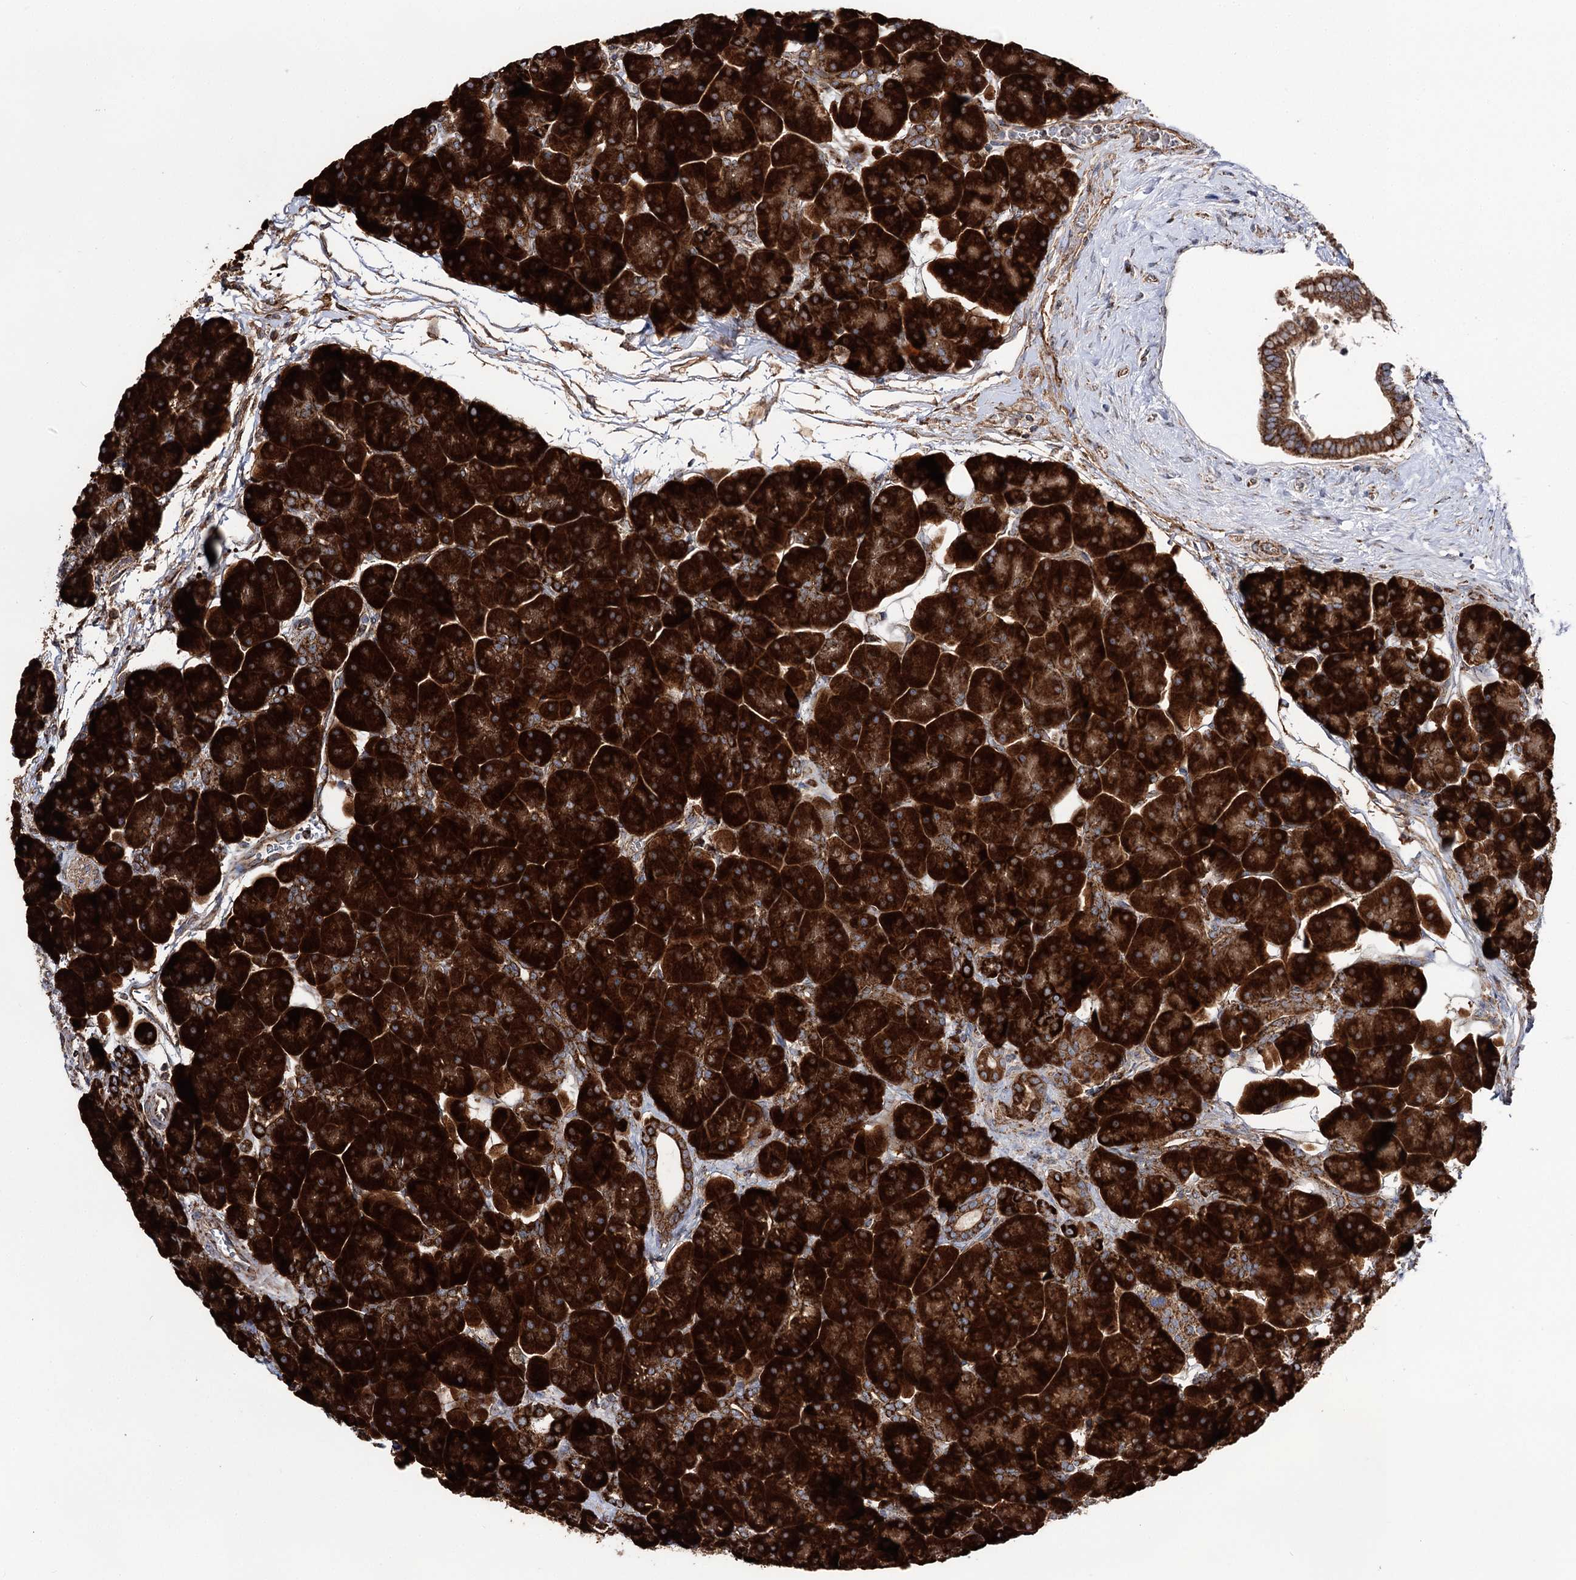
{"staining": {"intensity": "strong", "quantity": ">75%", "location": "cytoplasmic/membranous"}, "tissue": "pancreas", "cell_type": "Exocrine glandular cells", "image_type": "normal", "snomed": [{"axis": "morphology", "description": "Normal tissue, NOS"}, {"axis": "topography", "description": "Pancreas"}], "caption": "Immunohistochemical staining of unremarkable human pancreas reveals strong cytoplasmic/membranous protein expression in approximately >75% of exocrine glandular cells.", "gene": "MSANTD2", "patient": {"sex": "male", "age": 66}}